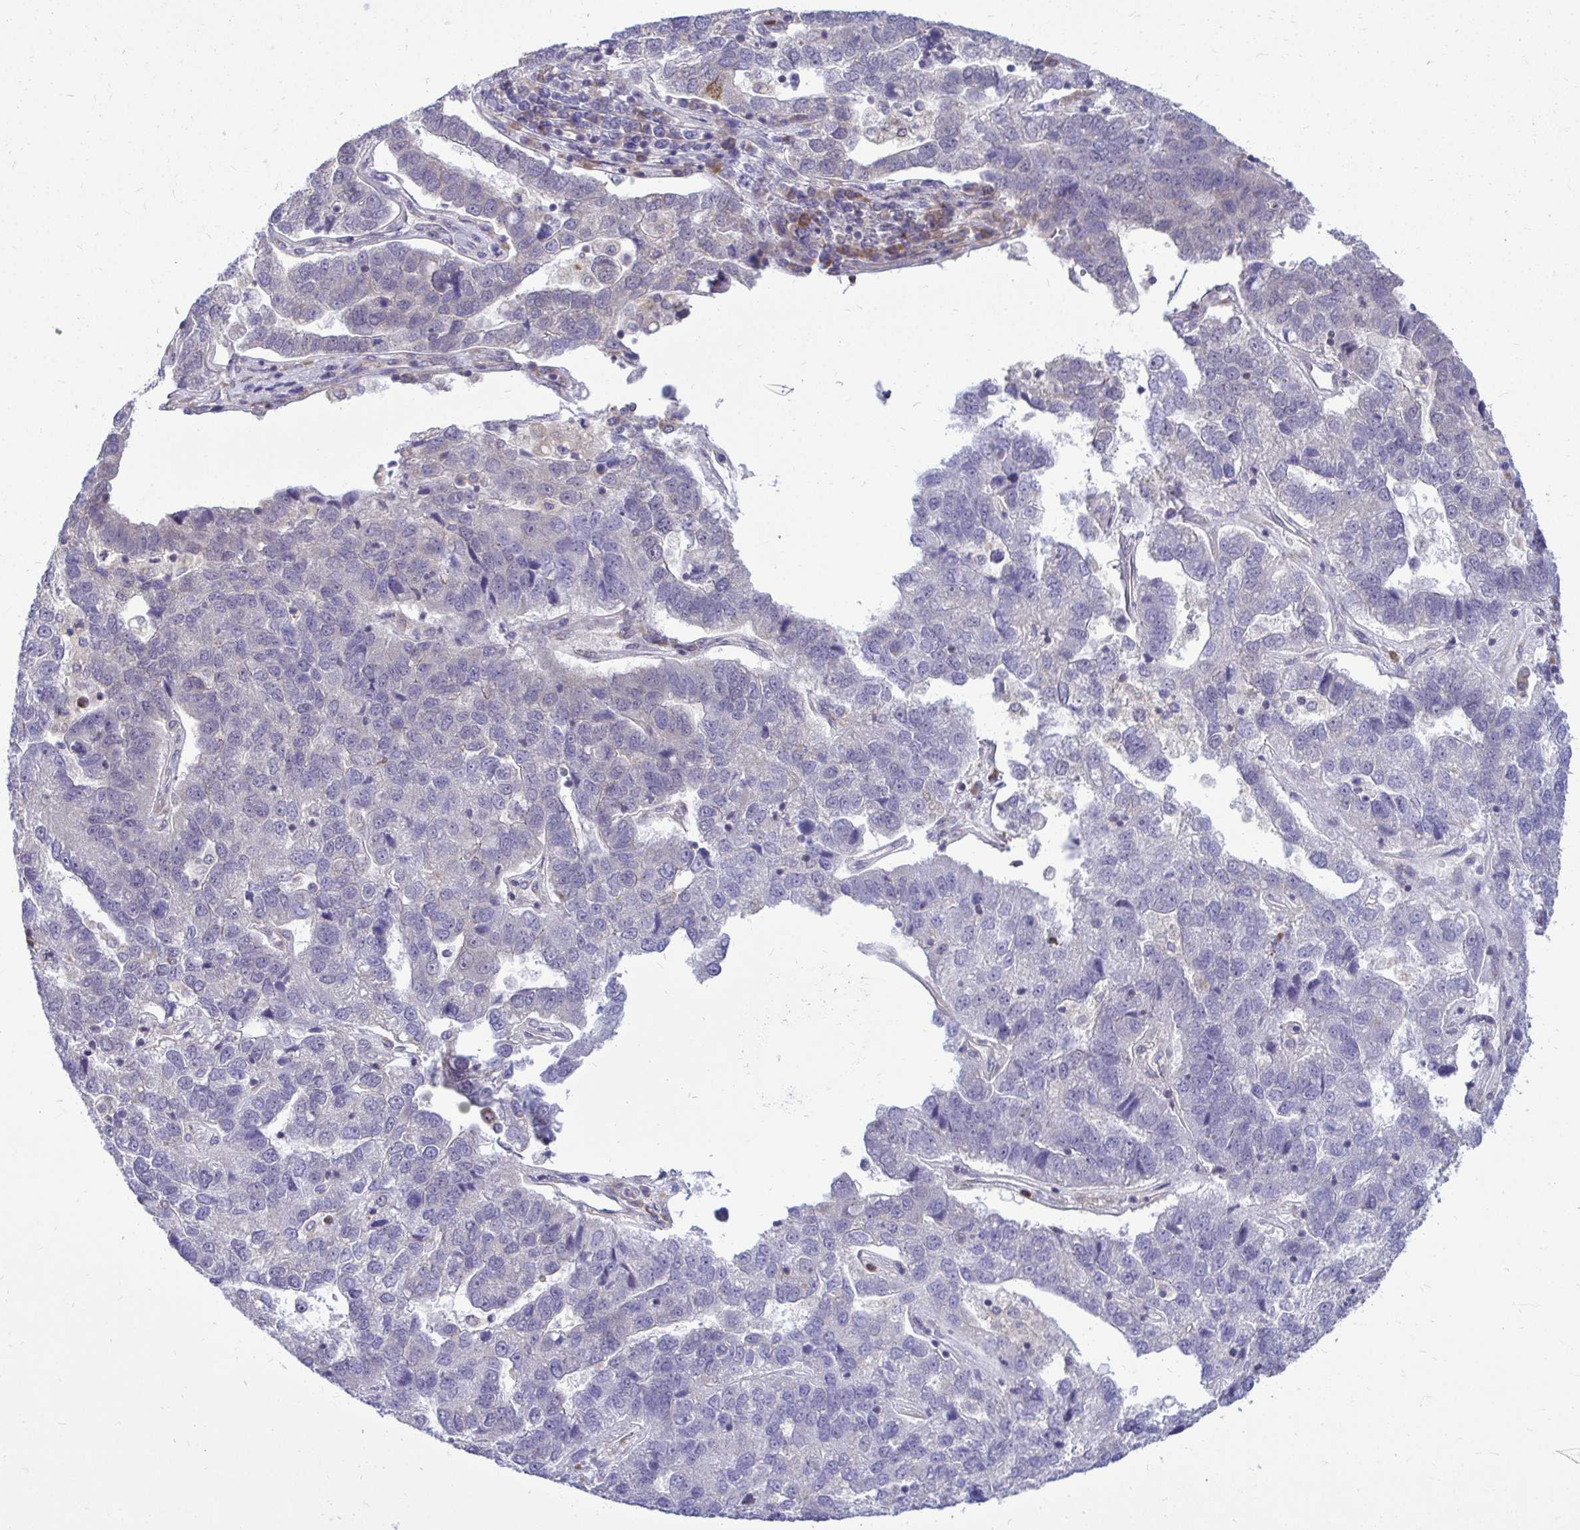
{"staining": {"intensity": "negative", "quantity": "none", "location": "none"}, "tissue": "pancreatic cancer", "cell_type": "Tumor cells", "image_type": "cancer", "snomed": [{"axis": "morphology", "description": "Adenocarcinoma, NOS"}, {"axis": "topography", "description": "Pancreas"}], "caption": "Immunohistochemistry (IHC) histopathology image of neoplastic tissue: pancreatic adenocarcinoma stained with DAB shows no significant protein staining in tumor cells.", "gene": "FMR1", "patient": {"sex": "female", "age": 61}}